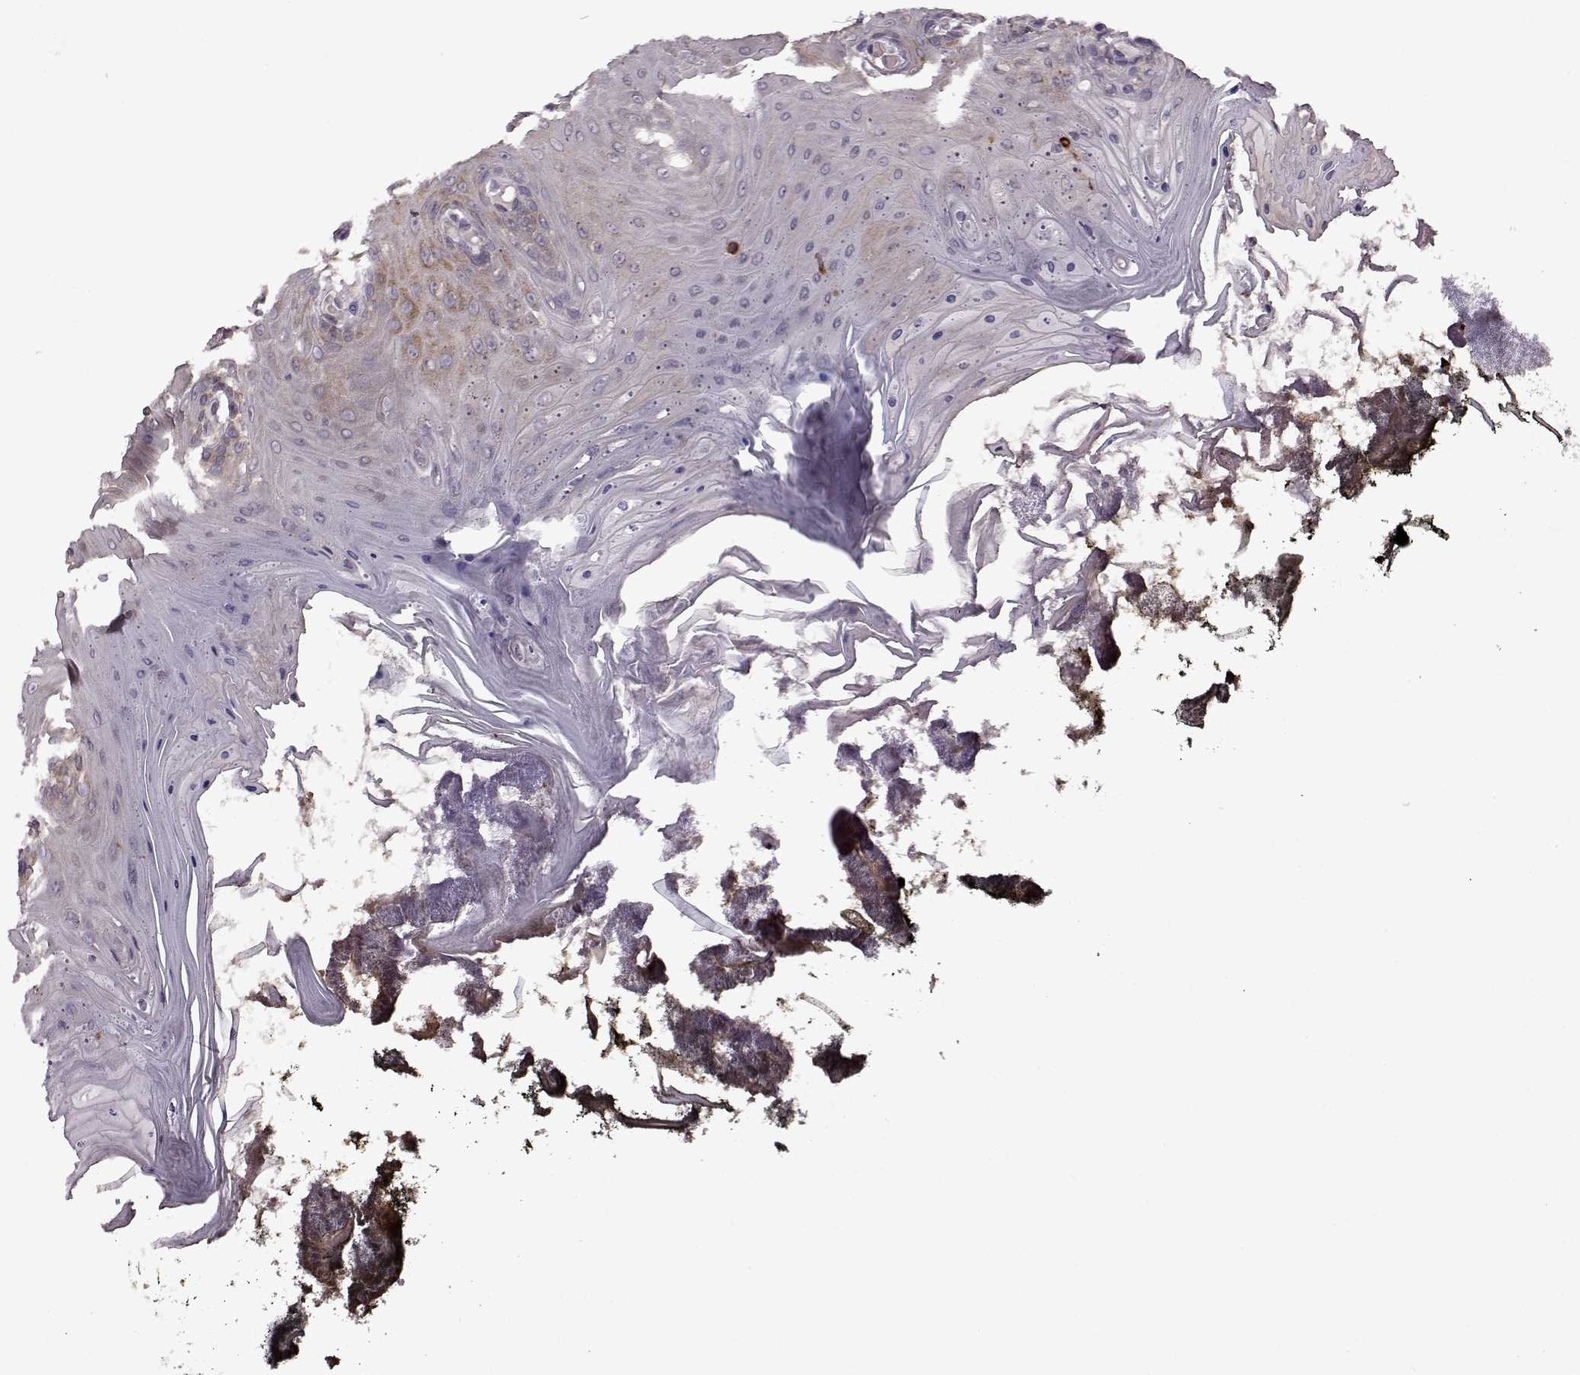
{"staining": {"intensity": "moderate", "quantity": "25%-75%", "location": "cytoplasmic/membranous"}, "tissue": "oral mucosa", "cell_type": "Squamous epithelial cells", "image_type": "normal", "snomed": [{"axis": "morphology", "description": "Normal tissue, NOS"}, {"axis": "topography", "description": "Oral tissue"}], "caption": "Oral mucosa stained with immunohistochemistry (IHC) exhibits moderate cytoplasmic/membranous staining in approximately 25%-75% of squamous epithelial cells. The staining was performed using DAB (3,3'-diaminobenzidine) to visualize the protein expression in brown, while the nuclei were stained in blue with hematoxylin (Magnification: 20x).", "gene": "MTSS1", "patient": {"sex": "male", "age": 9}}